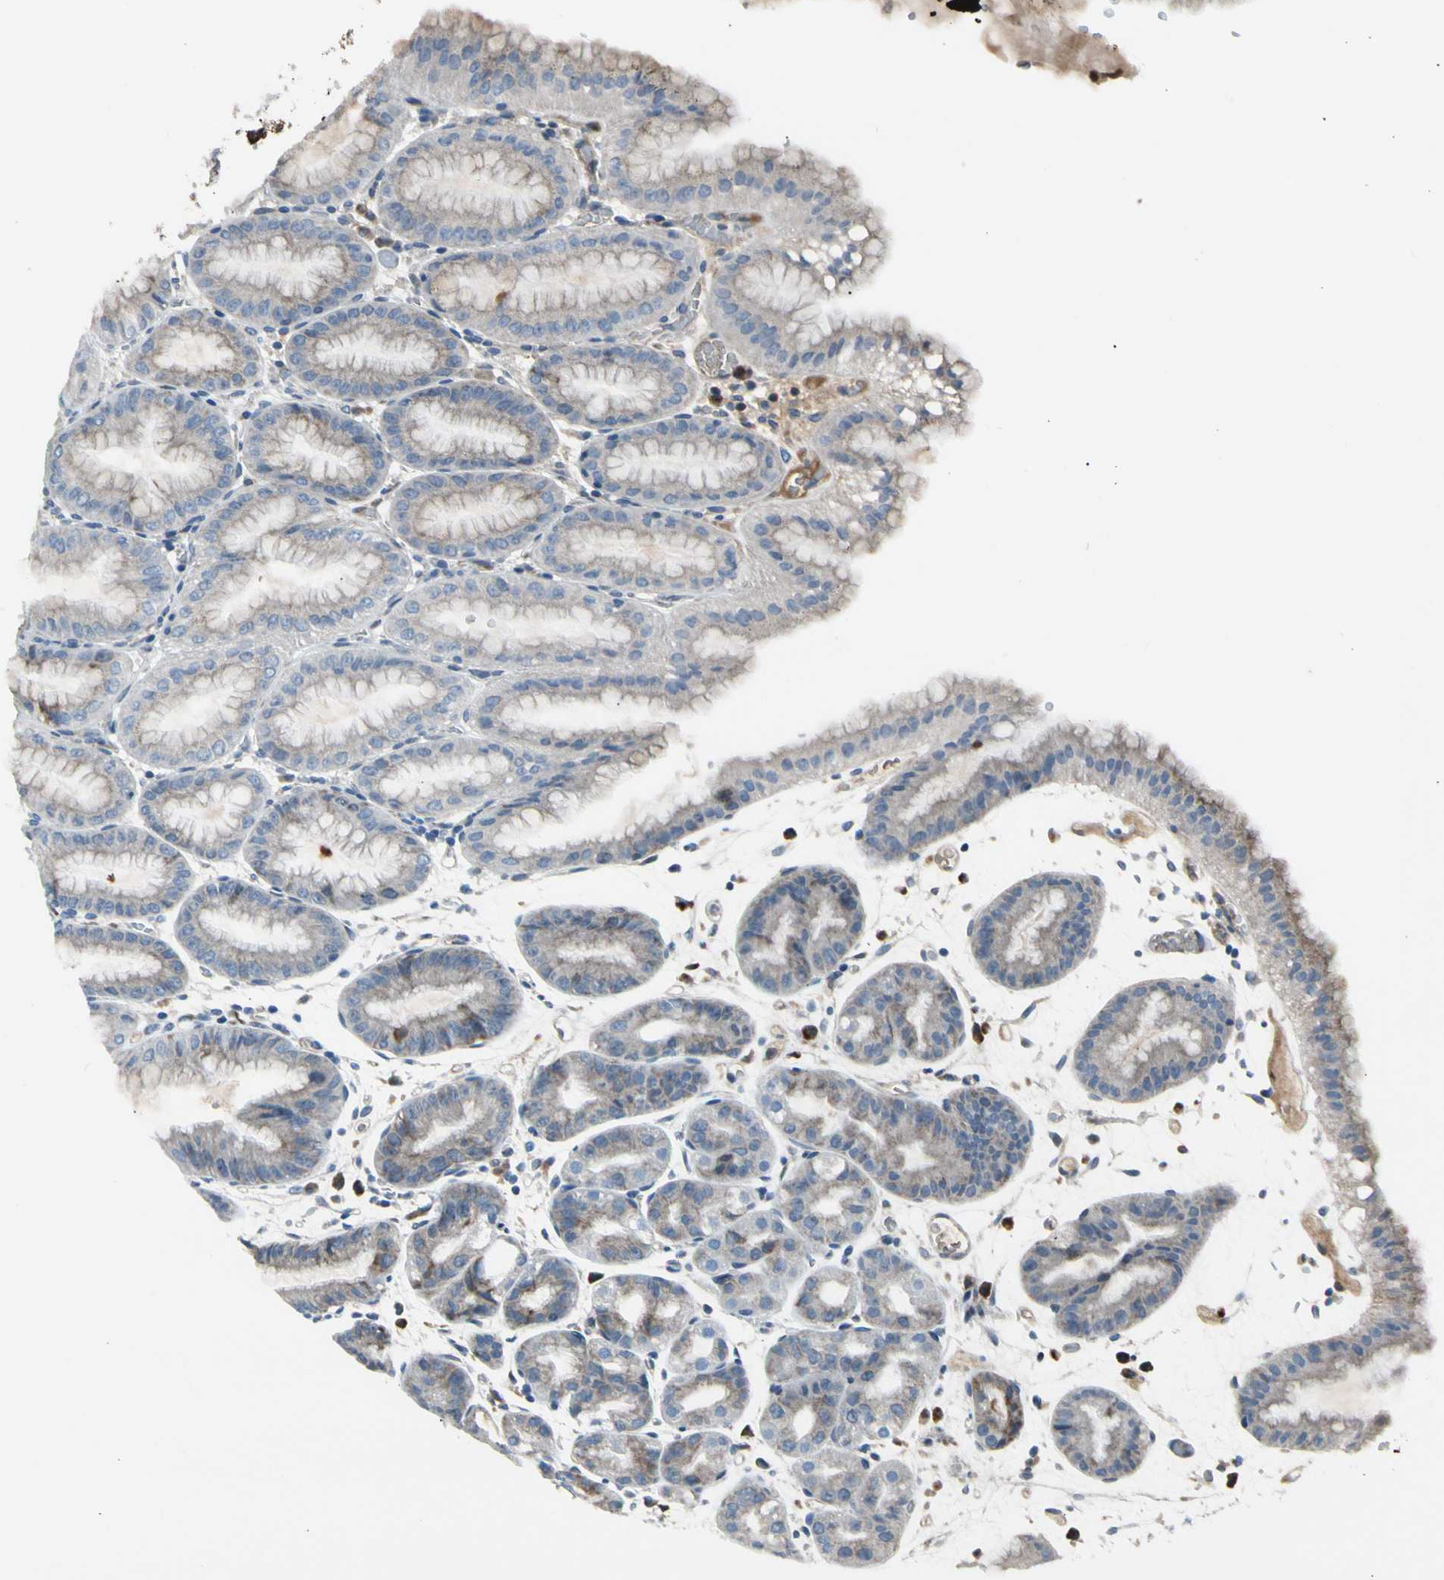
{"staining": {"intensity": "weak", "quantity": ">75%", "location": "cytoplasmic/membranous"}, "tissue": "stomach", "cell_type": "Glandular cells", "image_type": "normal", "snomed": [{"axis": "morphology", "description": "Normal tissue, NOS"}, {"axis": "topography", "description": "Stomach, lower"}], "caption": "Stomach stained with a brown dye displays weak cytoplasmic/membranous positive expression in approximately >75% of glandular cells.", "gene": "NPHP3", "patient": {"sex": "male", "age": 71}}